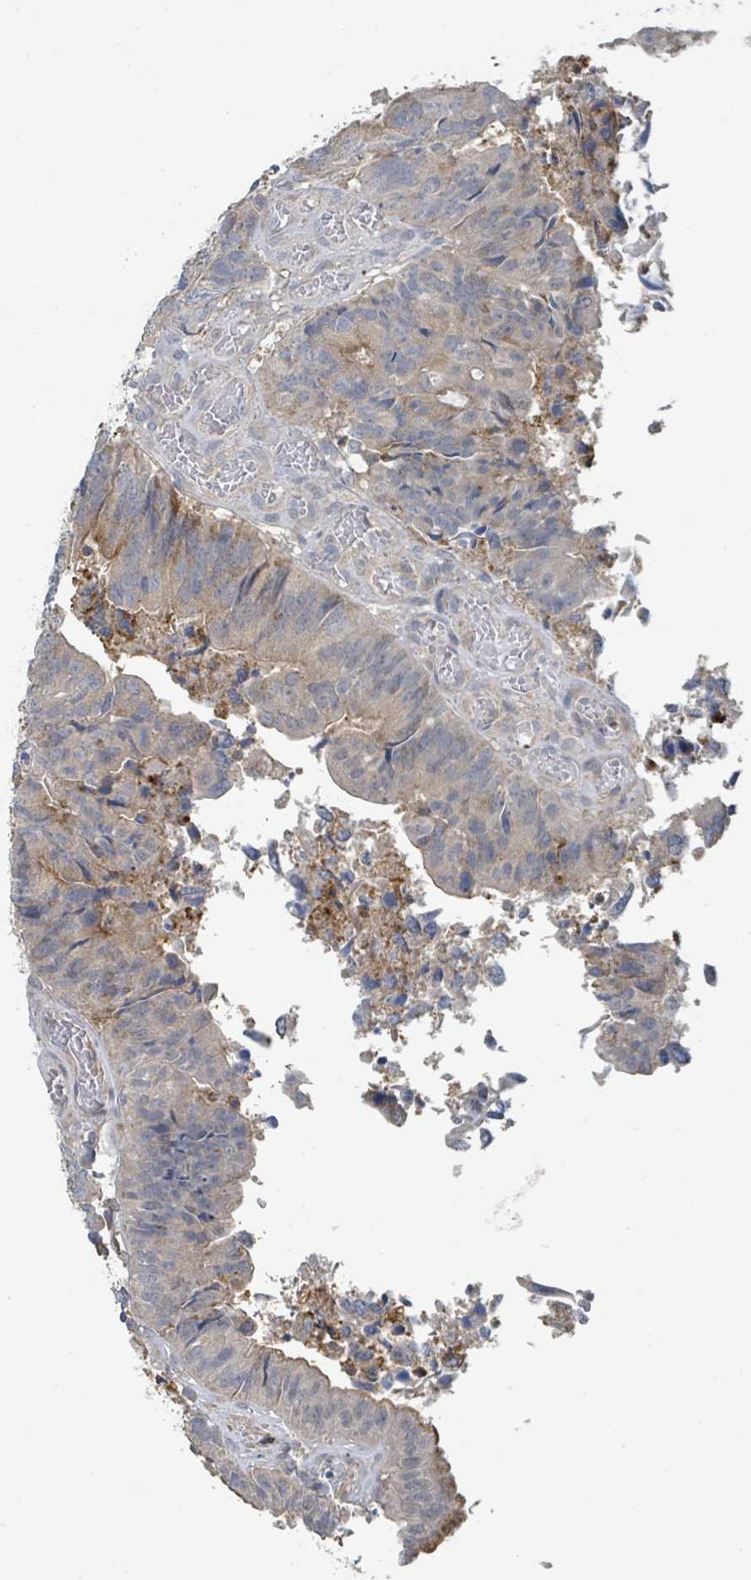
{"staining": {"intensity": "weak", "quantity": "25%-75%", "location": "cytoplasmic/membranous"}, "tissue": "colorectal cancer", "cell_type": "Tumor cells", "image_type": "cancer", "snomed": [{"axis": "morphology", "description": "Adenocarcinoma, NOS"}, {"axis": "topography", "description": "Colon"}], "caption": "Adenocarcinoma (colorectal) stained for a protein exhibits weak cytoplasmic/membranous positivity in tumor cells. Nuclei are stained in blue.", "gene": "LRRC42", "patient": {"sex": "female", "age": 67}}